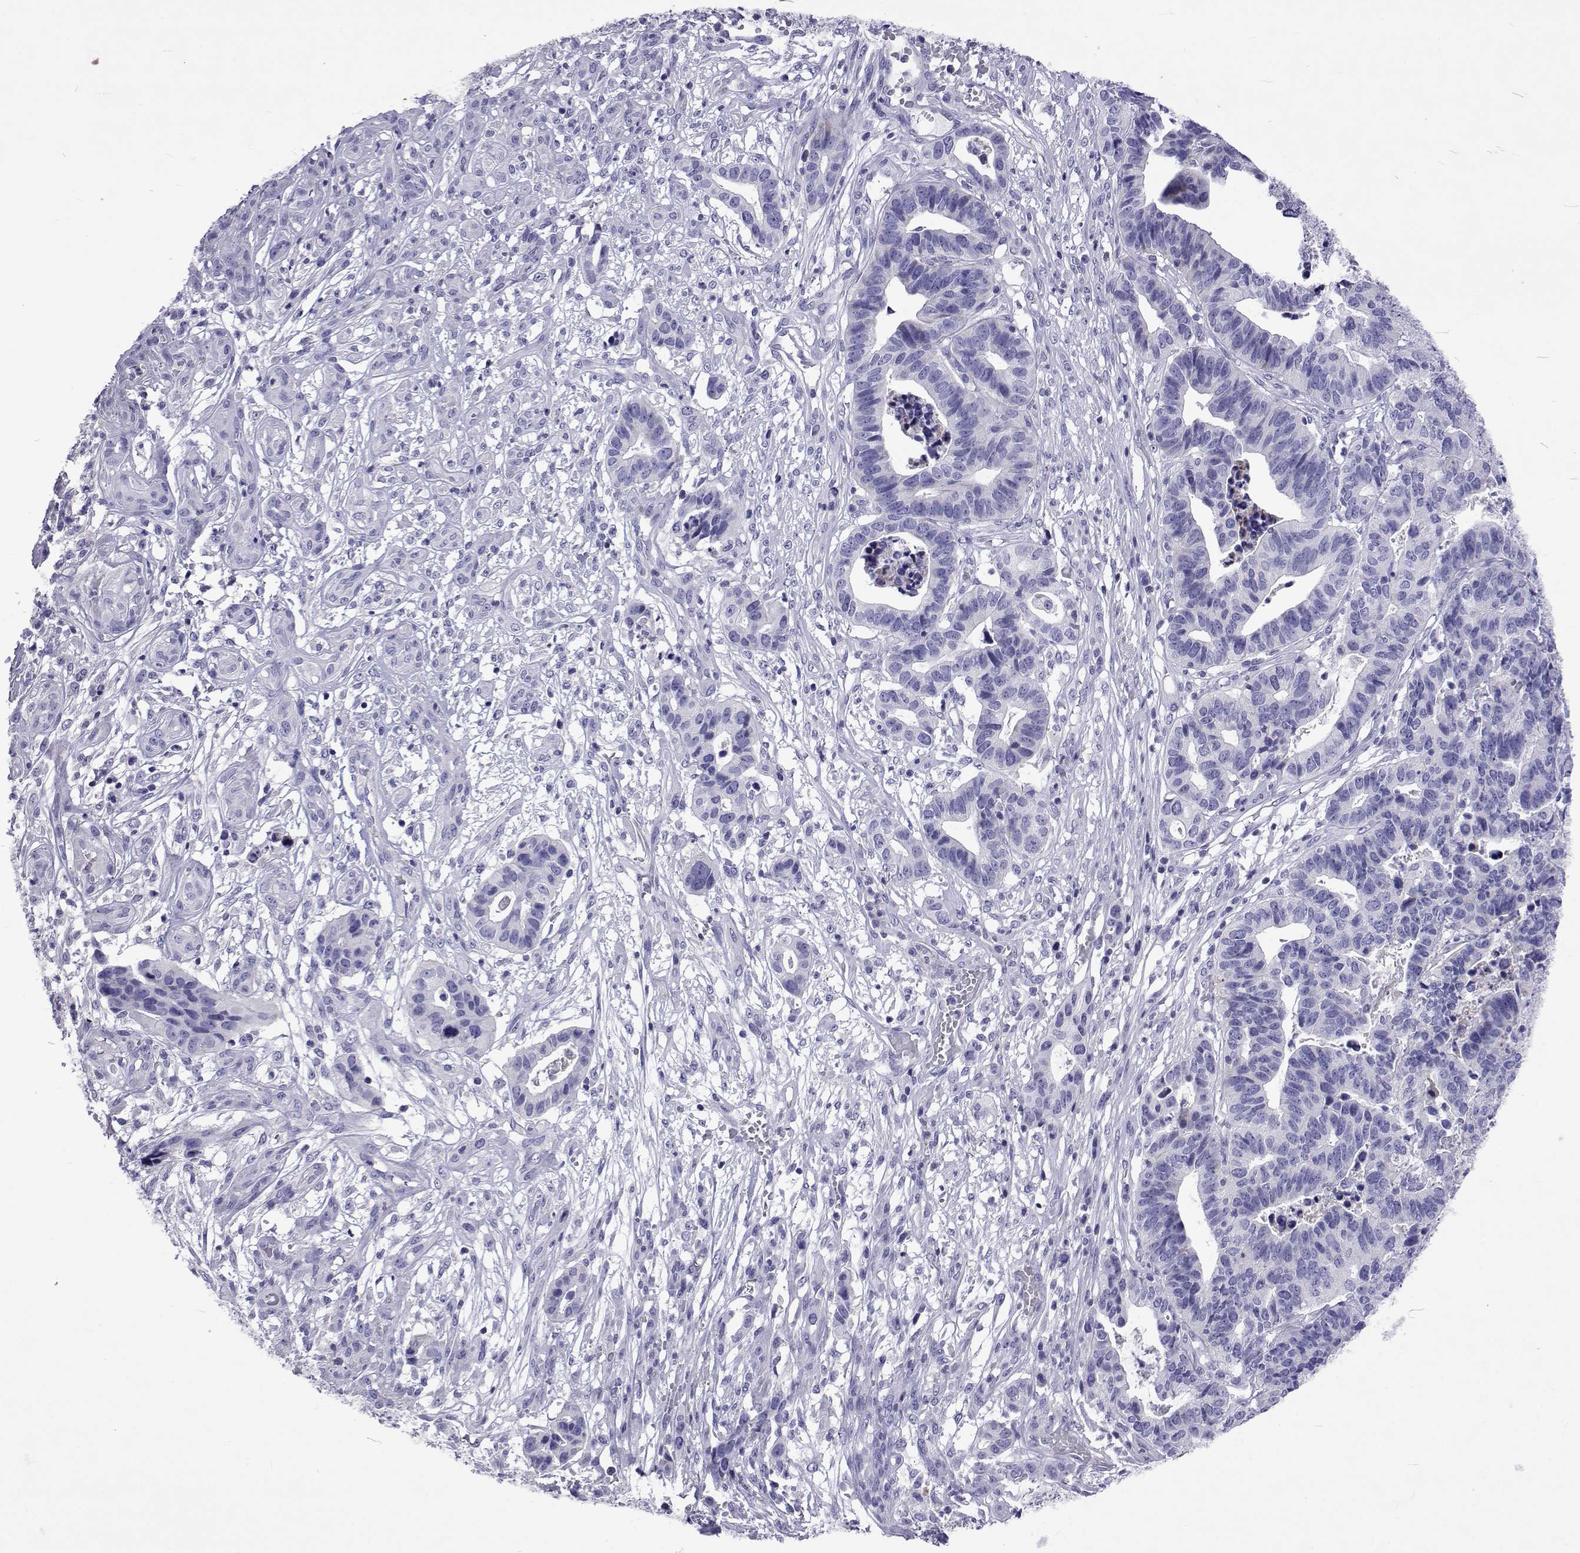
{"staining": {"intensity": "negative", "quantity": "none", "location": "none"}, "tissue": "stomach cancer", "cell_type": "Tumor cells", "image_type": "cancer", "snomed": [{"axis": "morphology", "description": "Adenocarcinoma, NOS"}, {"axis": "topography", "description": "Stomach, upper"}], "caption": "Tumor cells are negative for brown protein staining in stomach cancer.", "gene": "UMODL1", "patient": {"sex": "female", "age": 67}}